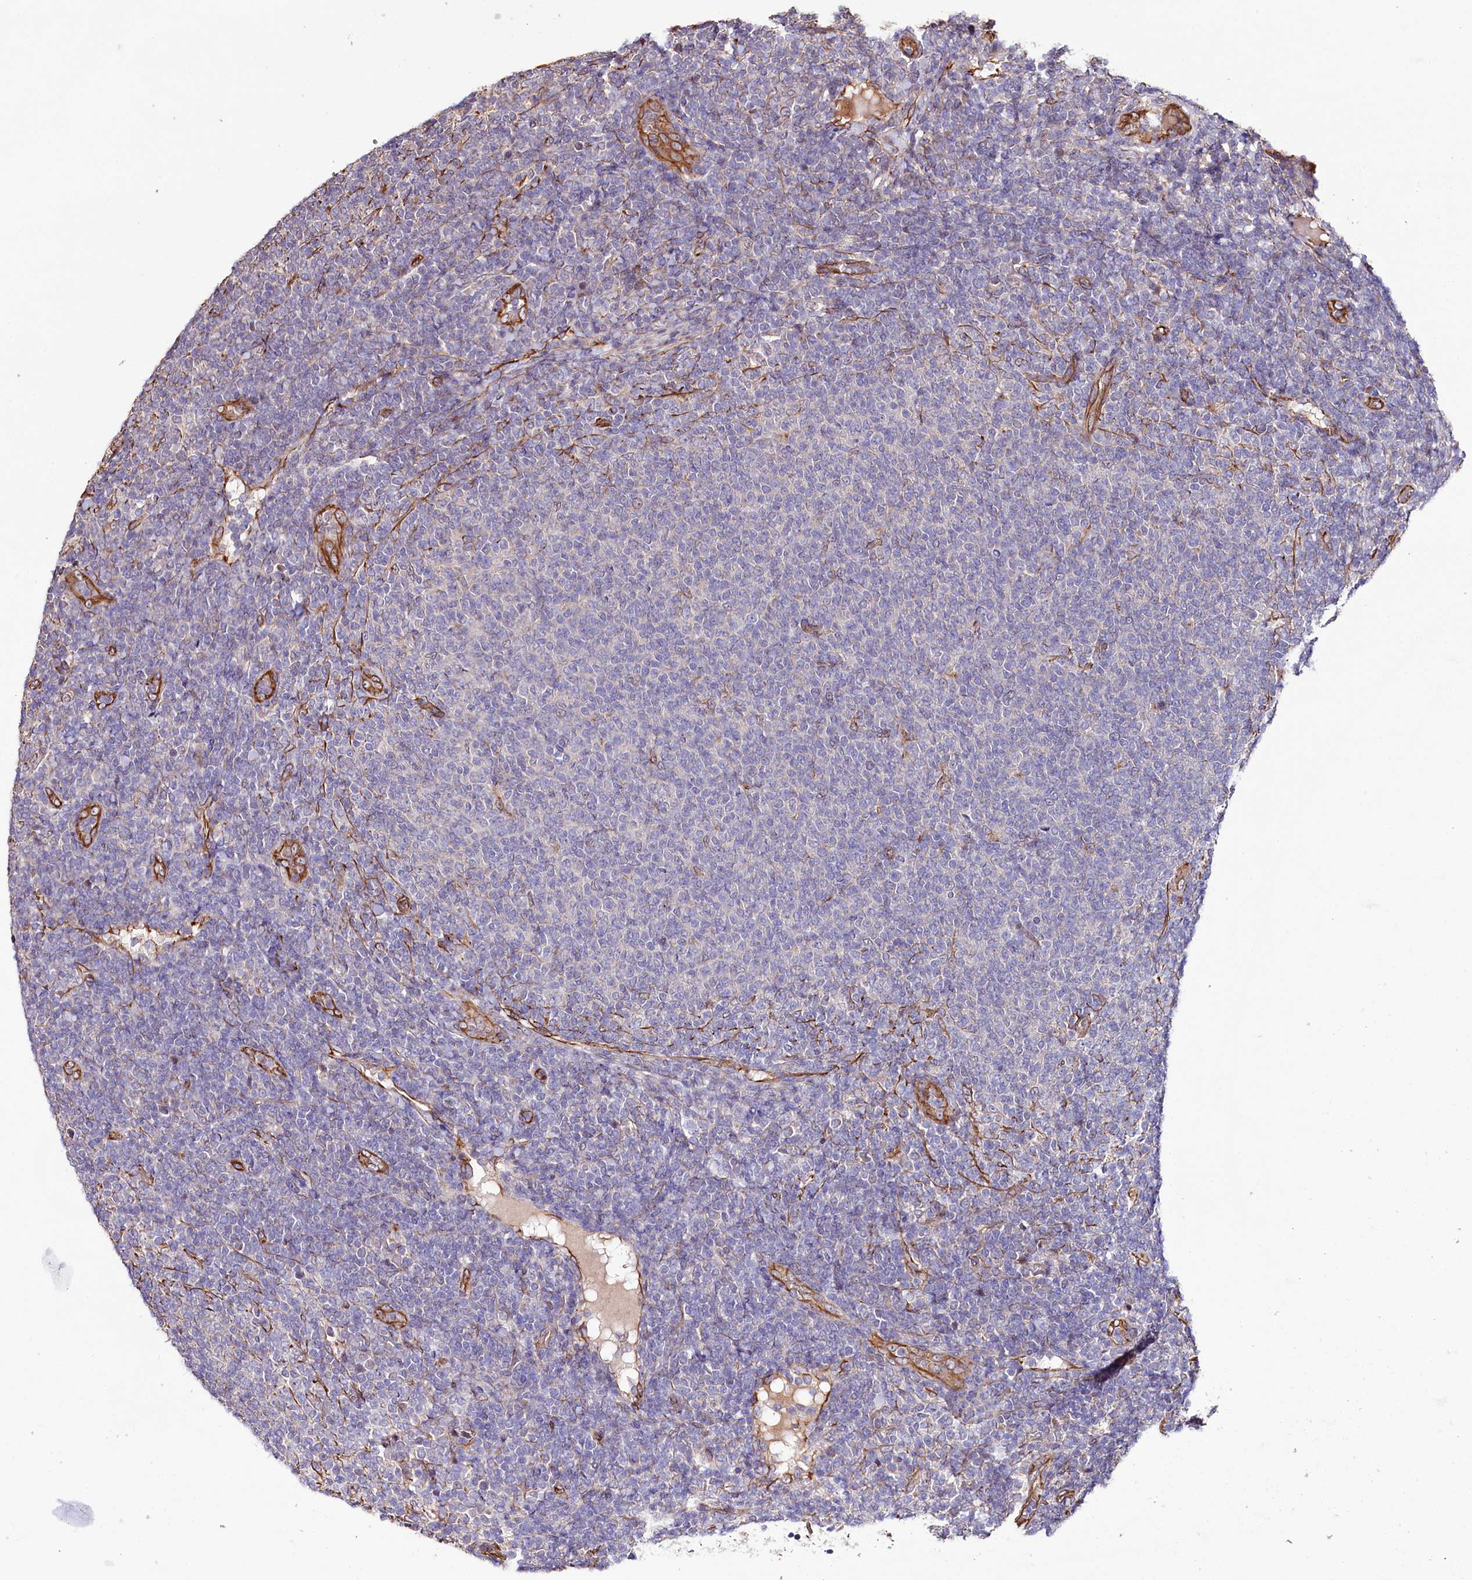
{"staining": {"intensity": "negative", "quantity": "none", "location": "none"}, "tissue": "lymphoma", "cell_type": "Tumor cells", "image_type": "cancer", "snomed": [{"axis": "morphology", "description": "Malignant lymphoma, non-Hodgkin's type, Low grade"}, {"axis": "topography", "description": "Lymph node"}], "caption": "Micrograph shows no significant protein staining in tumor cells of lymphoma. (Stains: DAB (3,3'-diaminobenzidine) immunohistochemistry with hematoxylin counter stain, Microscopy: brightfield microscopy at high magnification).", "gene": "TTC12", "patient": {"sex": "male", "age": 66}}